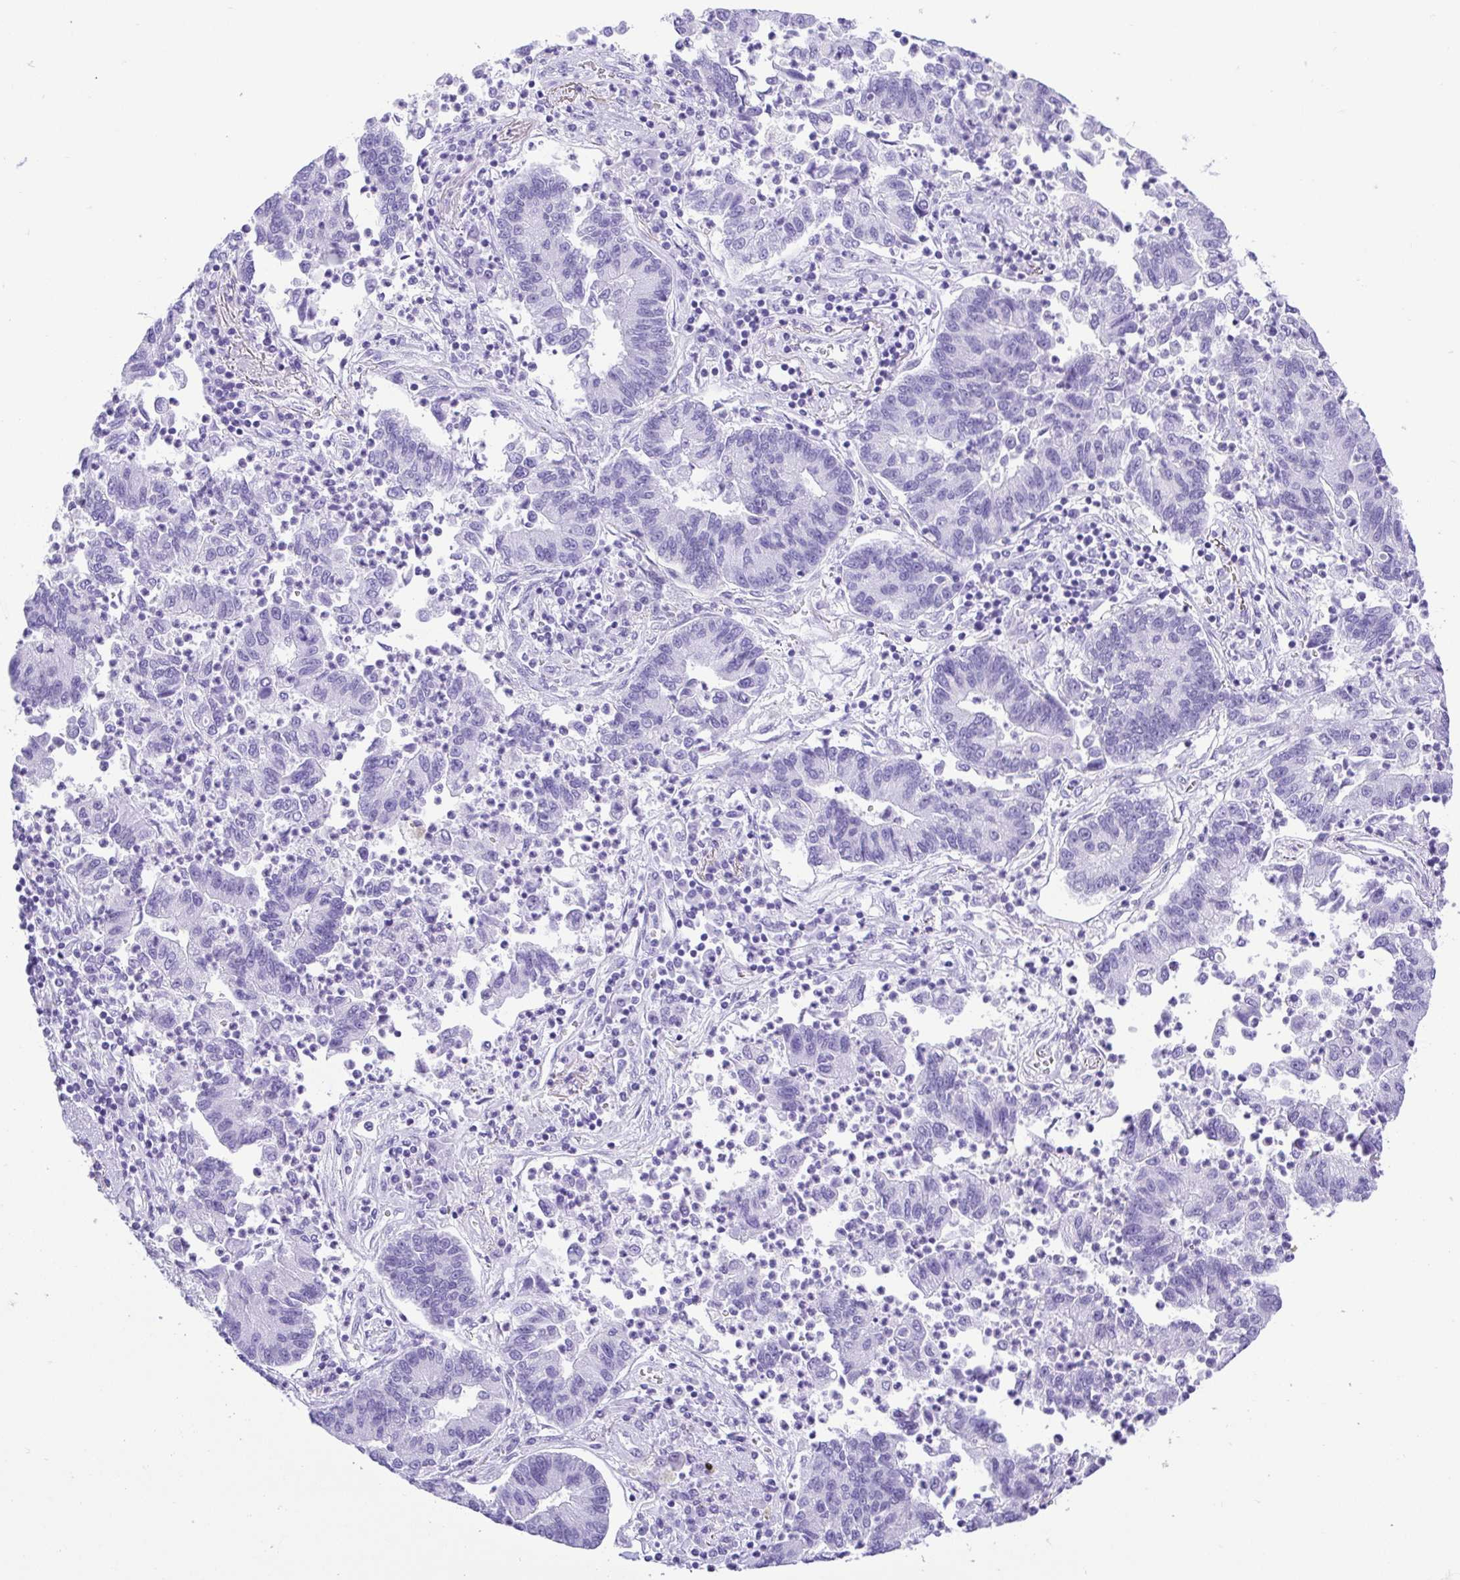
{"staining": {"intensity": "negative", "quantity": "none", "location": "none"}, "tissue": "lung cancer", "cell_type": "Tumor cells", "image_type": "cancer", "snomed": [{"axis": "morphology", "description": "Adenocarcinoma, NOS"}, {"axis": "topography", "description": "Lung"}], "caption": "The histopathology image shows no staining of tumor cells in lung adenocarcinoma.", "gene": "CDSN", "patient": {"sex": "female", "age": 57}}